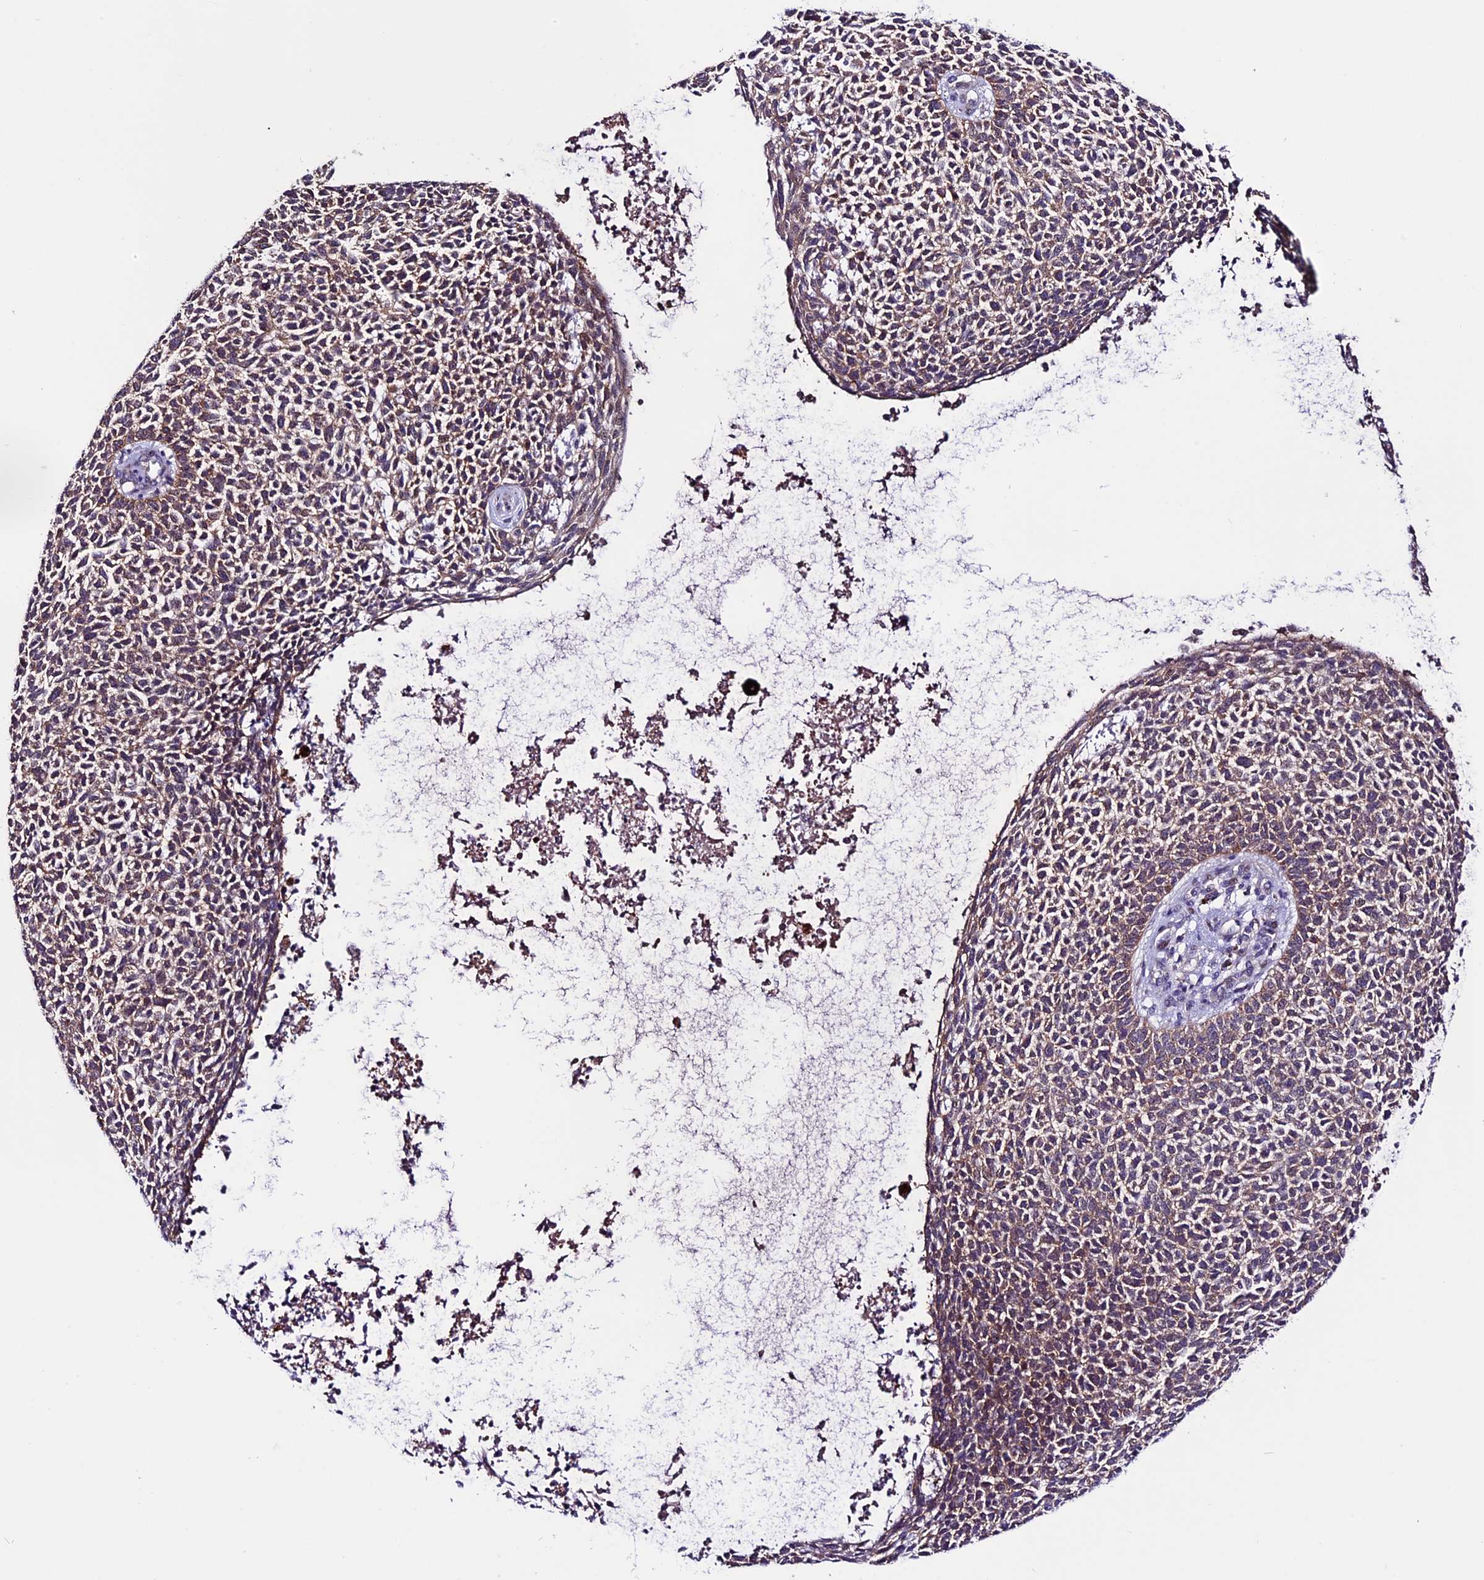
{"staining": {"intensity": "weak", "quantity": ">75%", "location": "cytoplasmic/membranous"}, "tissue": "skin cancer", "cell_type": "Tumor cells", "image_type": "cancer", "snomed": [{"axis": "morphology", "description": "Basal cell carcinoma"}, {"axis": "topography", "description": "Skin"}], "caption": "Immunohistochemistry (IHC) histopathology image of neoplastic tissue: human skin basal cell carcinoma stained using immunohistochemistry (IHC) demonstrates low levels of weak protein expression localized specifically in the cytoplasmic/membranous of tumor cells, appearing as a cytoplasmic/membranous brown color.", "gene": "XKR7", "patient": {"sex": "female", "age": 84}}